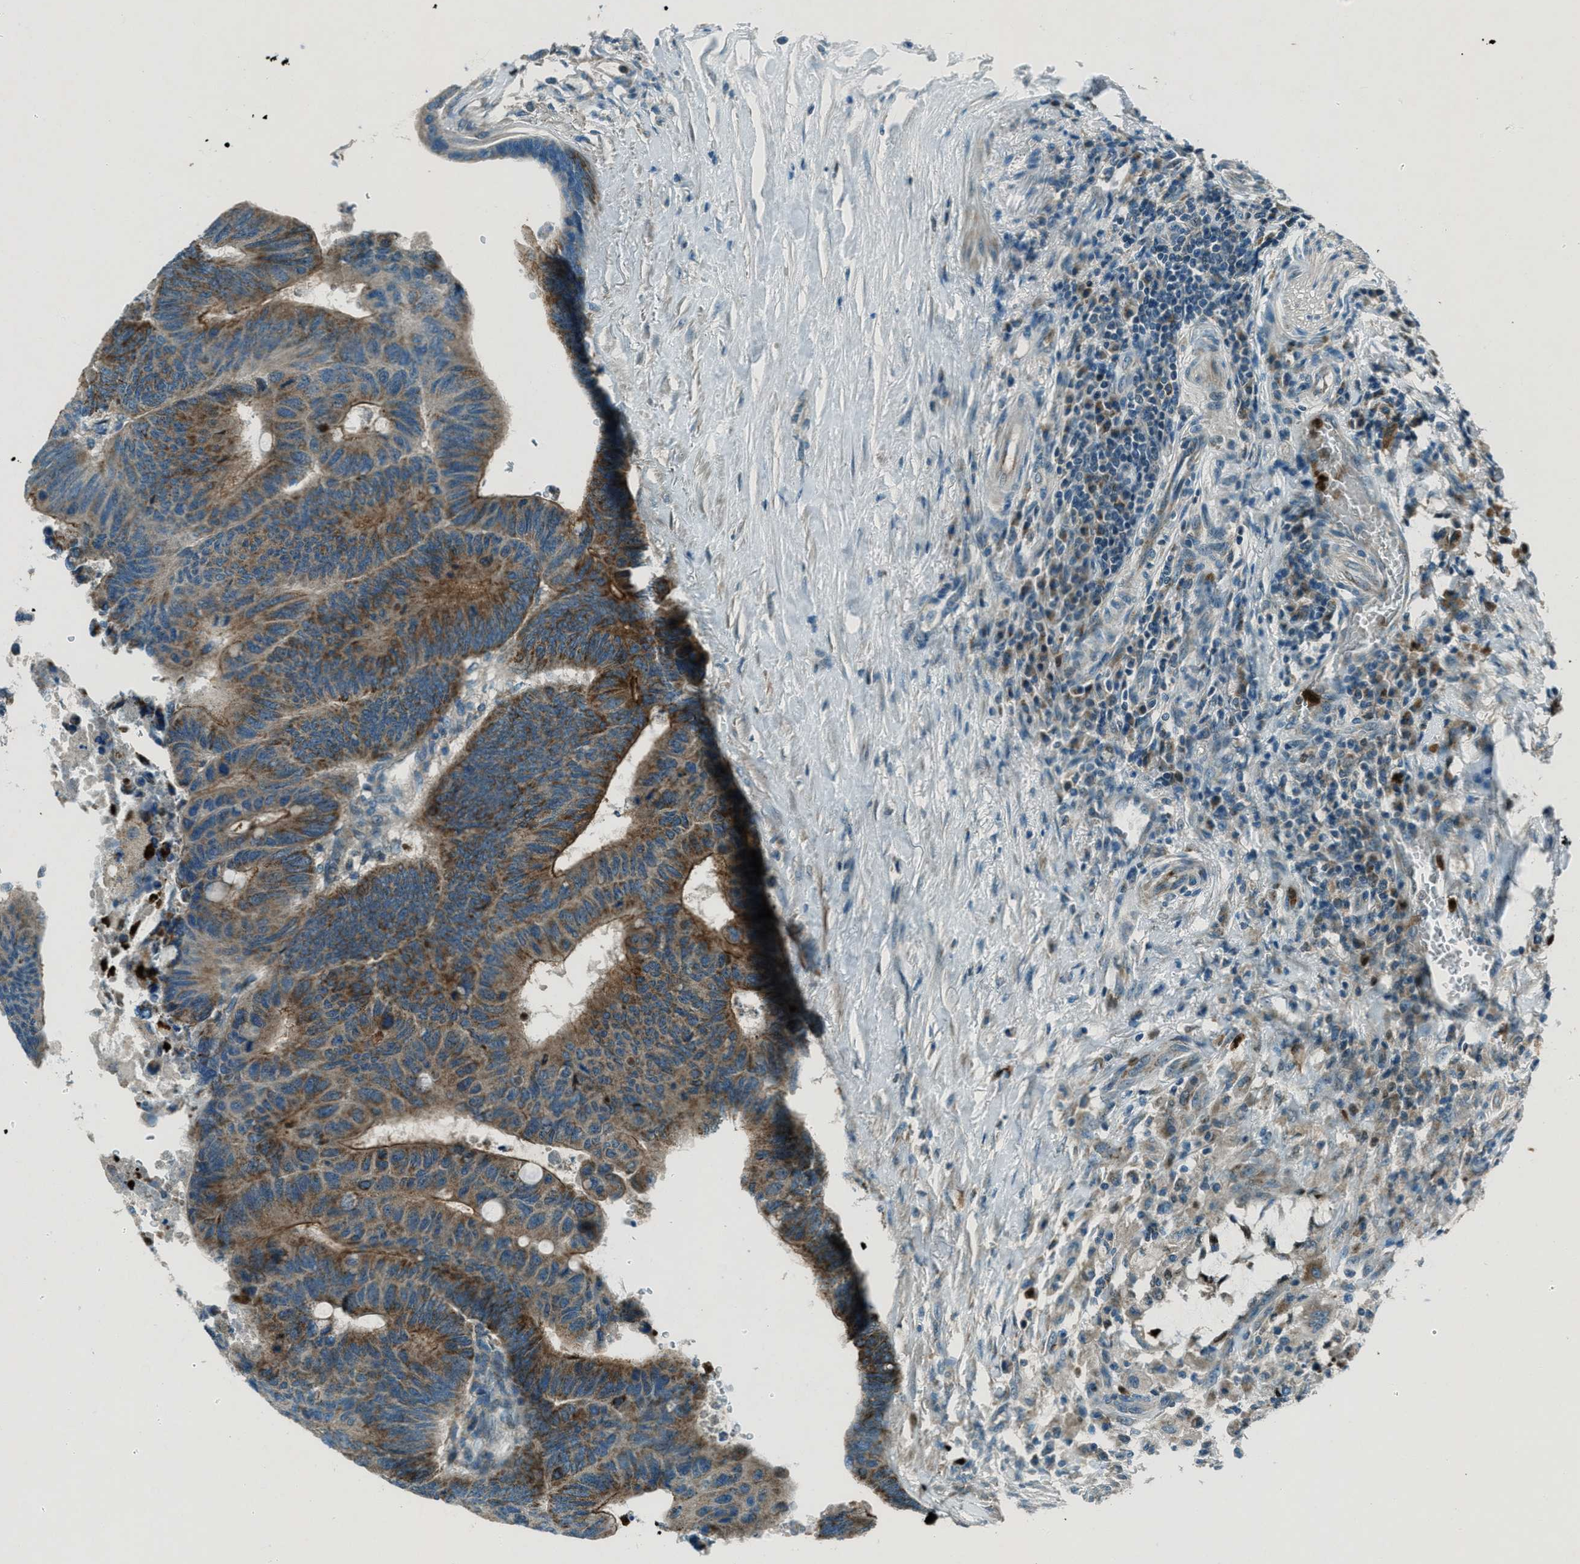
{"staining": {"intensity": "moderate", "quantity": ">75%", "location": "cytoplasmic/membranous"}, "tissue": "colorectal cancer", "cell_type": "Tumor cells", "image_type": "cancer", "snomed": [{"axis": "morphology", "description": "Normal tissue, NOS"}, {"axis": "morphology", "description": "Adenocarcinoma, NOS"}, {"axis": "topography", "description": "Rectum"}, {"axis": "topography", "description": "Peripheral nerve tissue"}], "caption": "Protein expression analysis of colorectal cancer (adenocarcinoma) exhibits moderate cytoplasmic/membranous staining in about >75% of tumor cells.", "gene": "FAR1", "patient": {"sex": "male", "age": 92}}